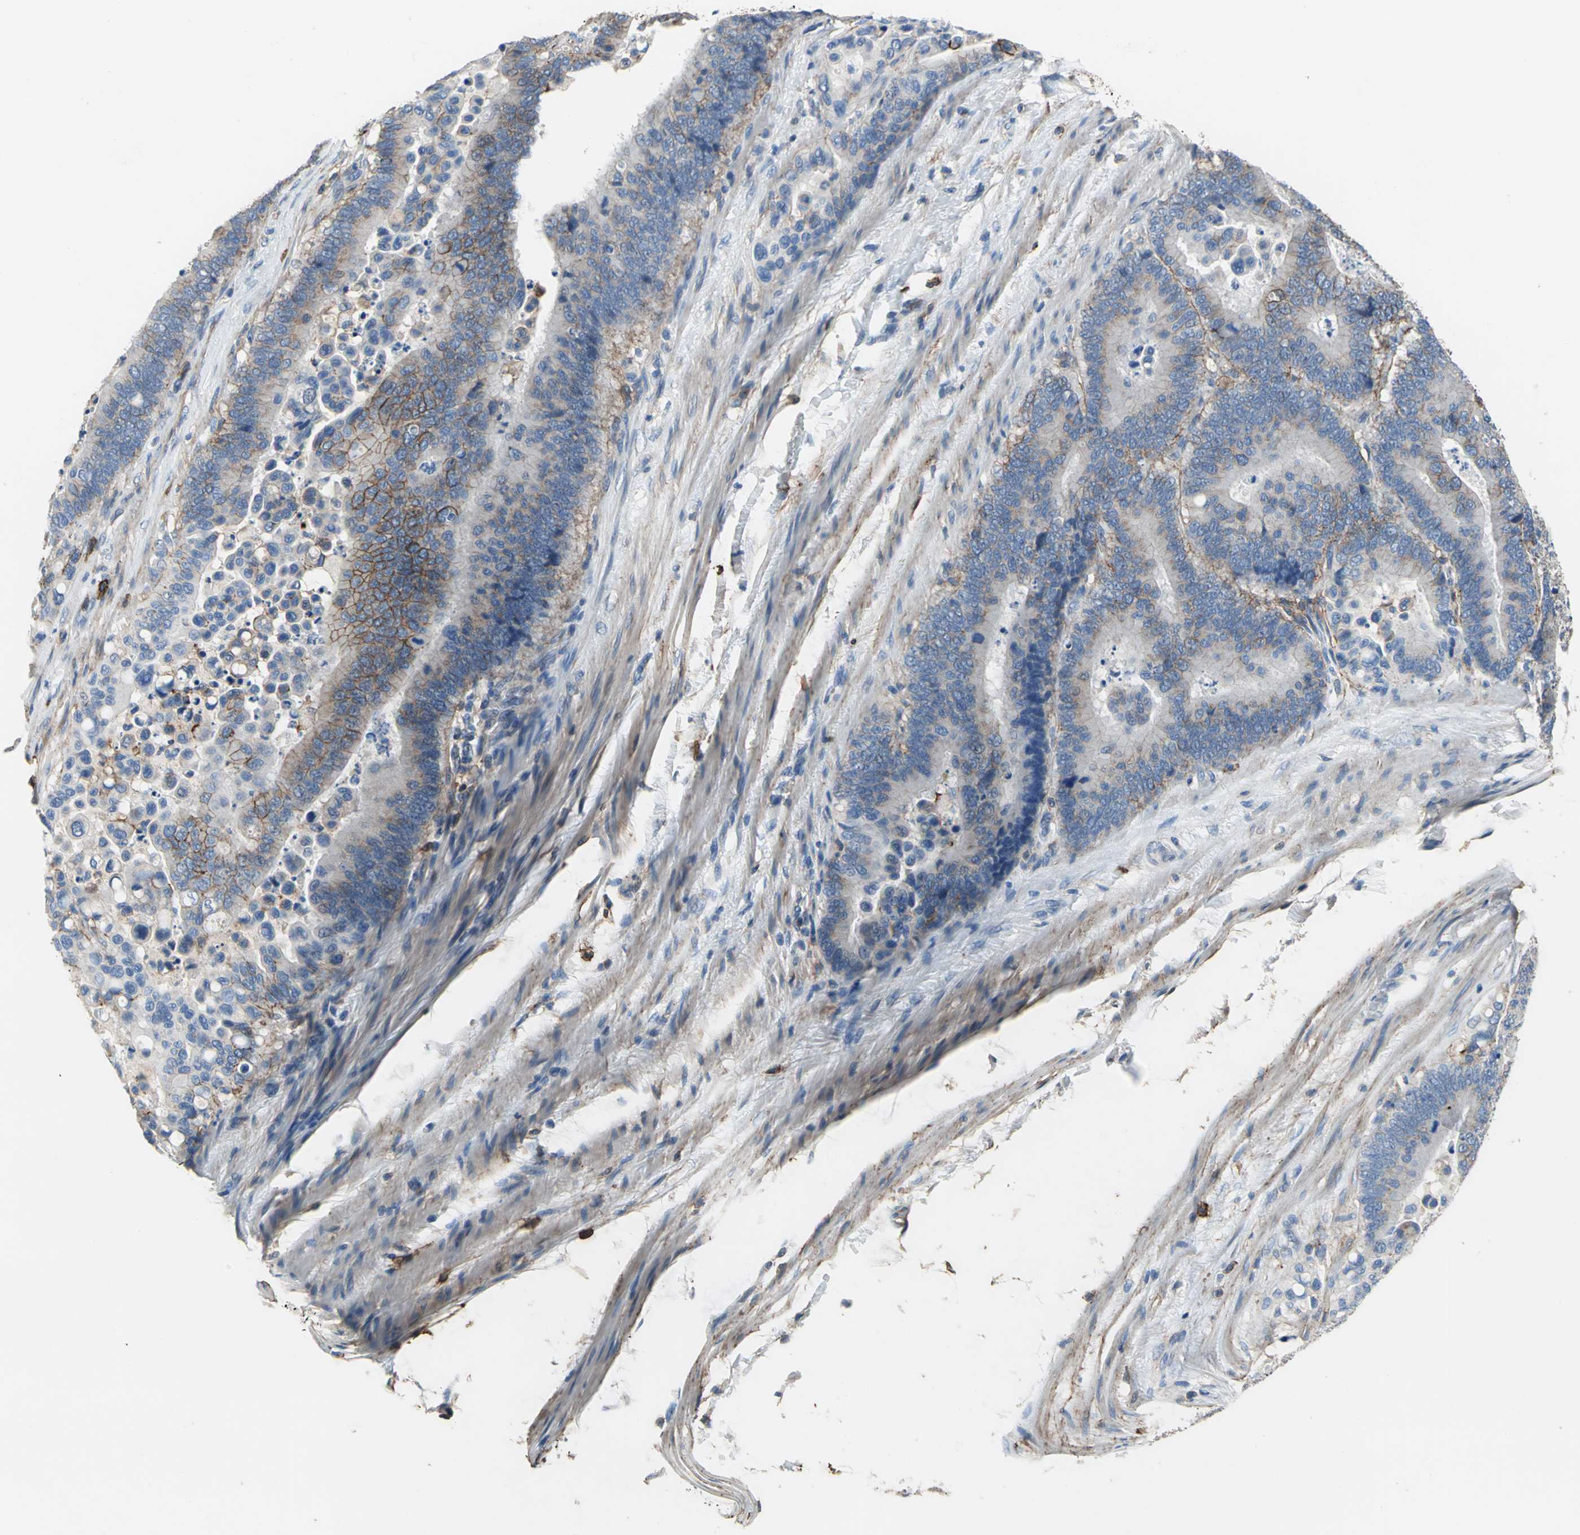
{"staining": {"intensity": "moderate", "quantity": "25%-75%", "location": "cytoplasmic/membranous"}, "tissue": "colorectal cancer", "cell_type": "Tumor cells", "image_type": "cancer", "snomed": [{"axis": "morphology", "description": "Normal tissue, NOS"}, {"axis": "morphology", "description": "Adenocarcinoma, NOS"}, {"axis": "topography", "description": "Colon"}], "caption": "Human colorectal cancer stained for a protein (brown) exhibits moderate cytoplasmic/membranous positive expression in about 25%-75% of tumor cells.", "gene": "CD44", "patient": {"sex": "male", "age": 82}}